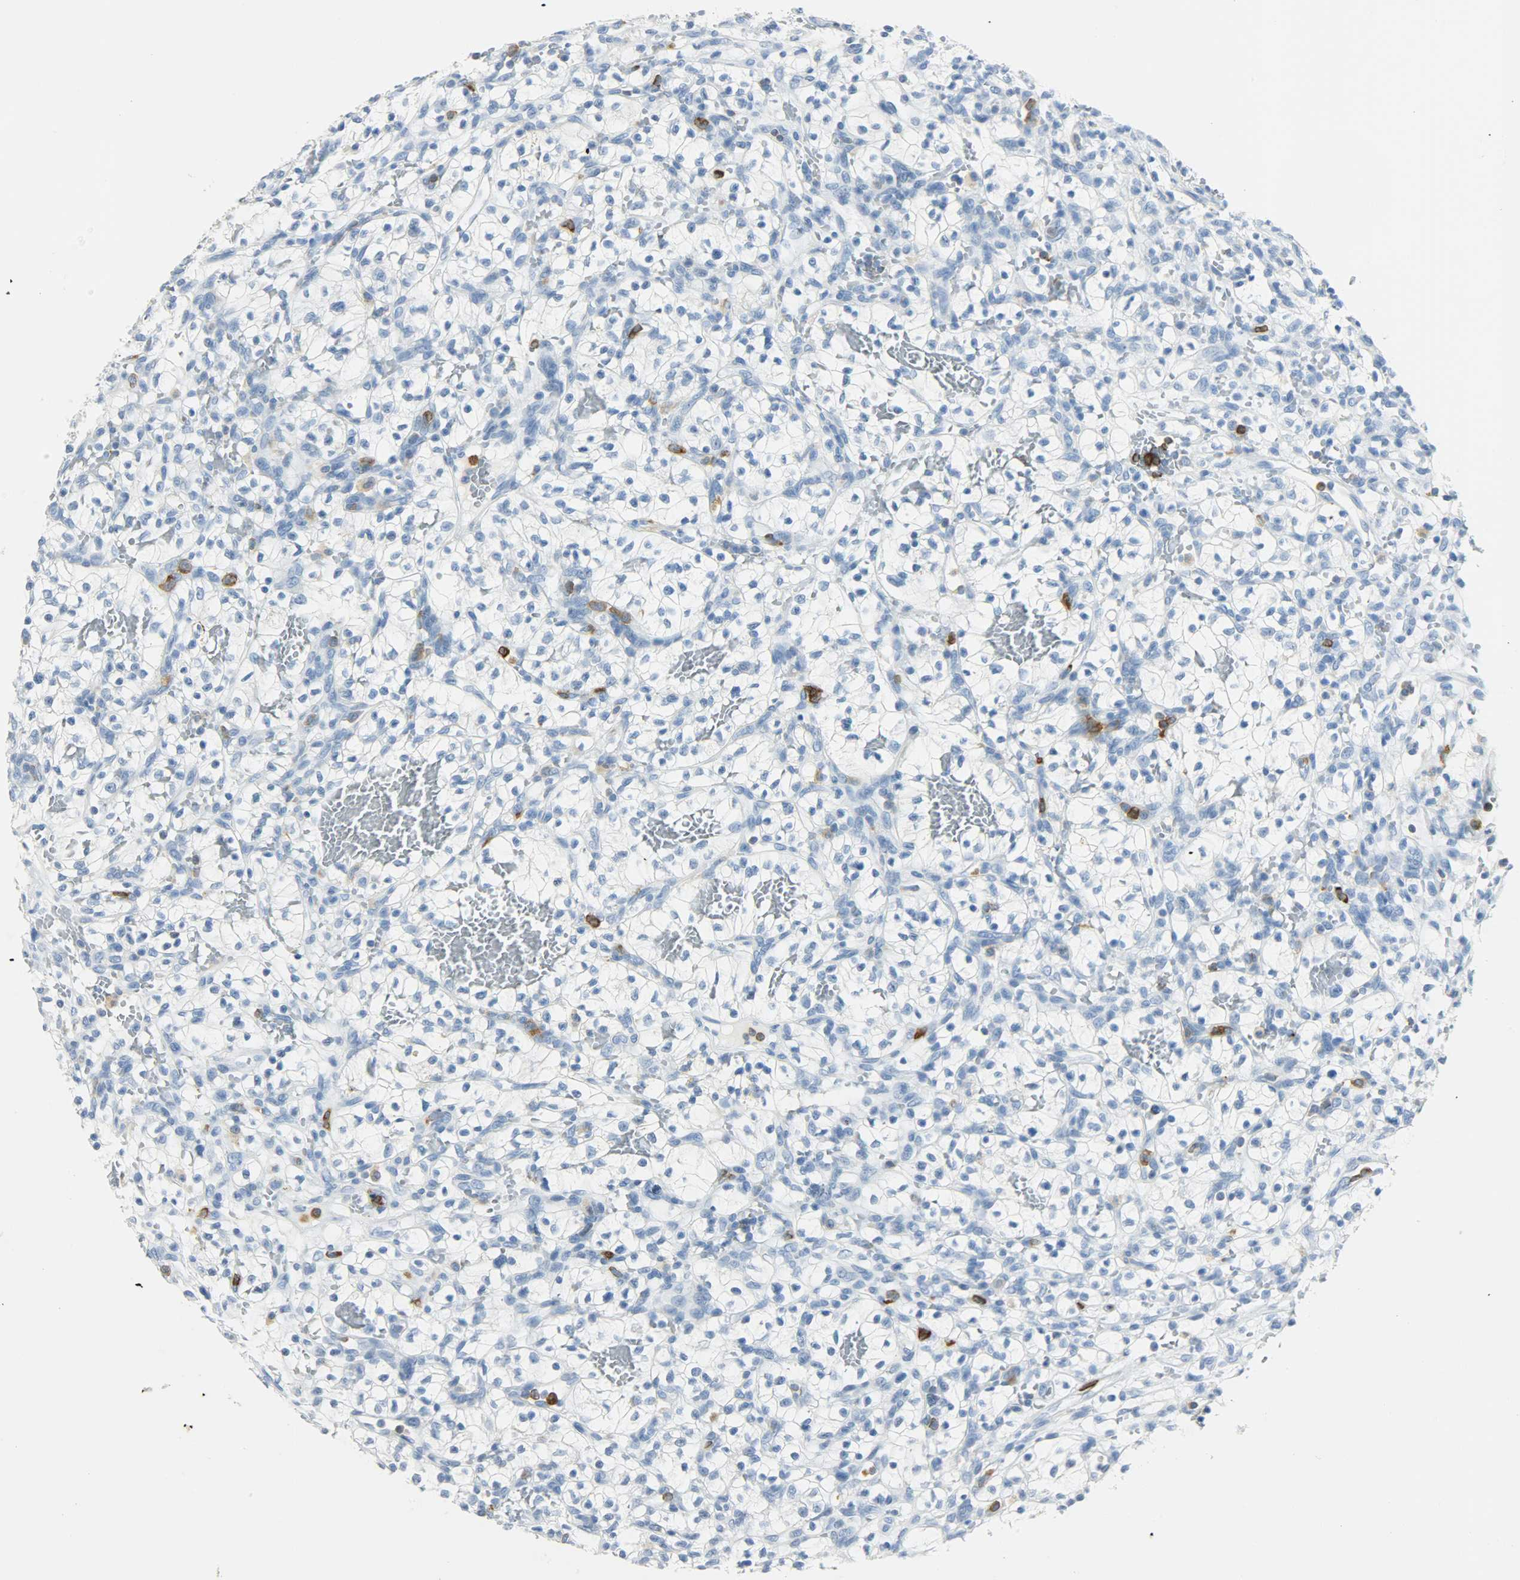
{"staining": {"intensity": "negative", "quantity": "none", "location": "none"}, "tissue": "renal cancer", "cell_type": "Tumor cells", "image_type": "cancer", "snomed": [{"axis": "morphology", "description": "Adenocarcinoma, NOS"}, {"axis": "topography", "description": "Kidney"}], "caption": "The micrograph exhibits no significant staining in tumor cells of renal adenocarcinoma.", "gene": "PTPN6", "patient": {"sex": "female", "age": 57}}